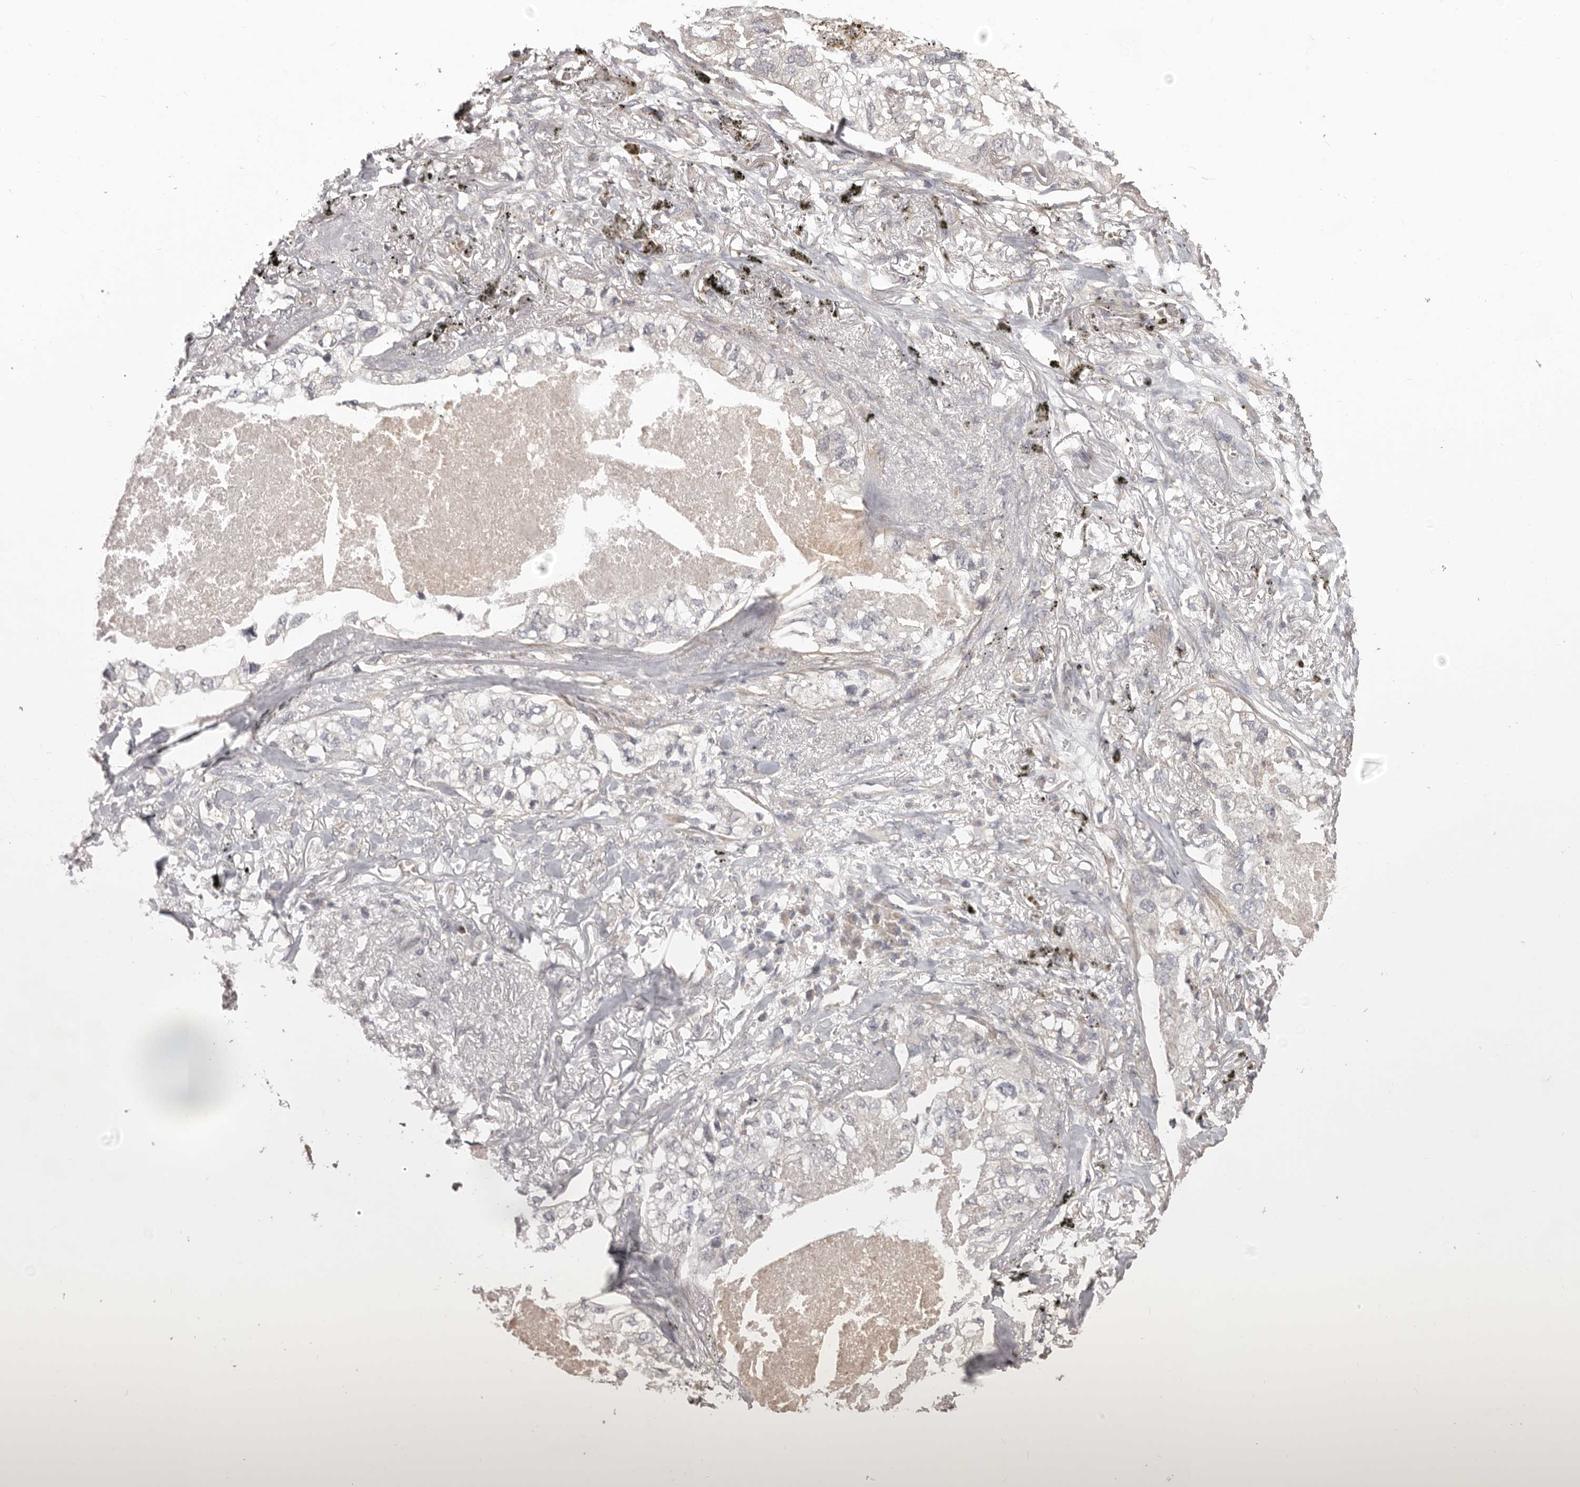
{"staining": {"intensity": "negative", "quantity": "none", "location": "none"}, "tissue": "lung cancer", "cell_type": "Tumor cells", "image_type": "cancer", "snomed": [{"axis": "morphology", "description": "Adenocarcinoma, NOS"}, {"axis": "topography", "description": "Lung"}], "caption": "Tumor cells show no significant positivity in lung adenocarcinoma.", "gene": "HRH1", "patient": {"sex": "male", "age": 65}}